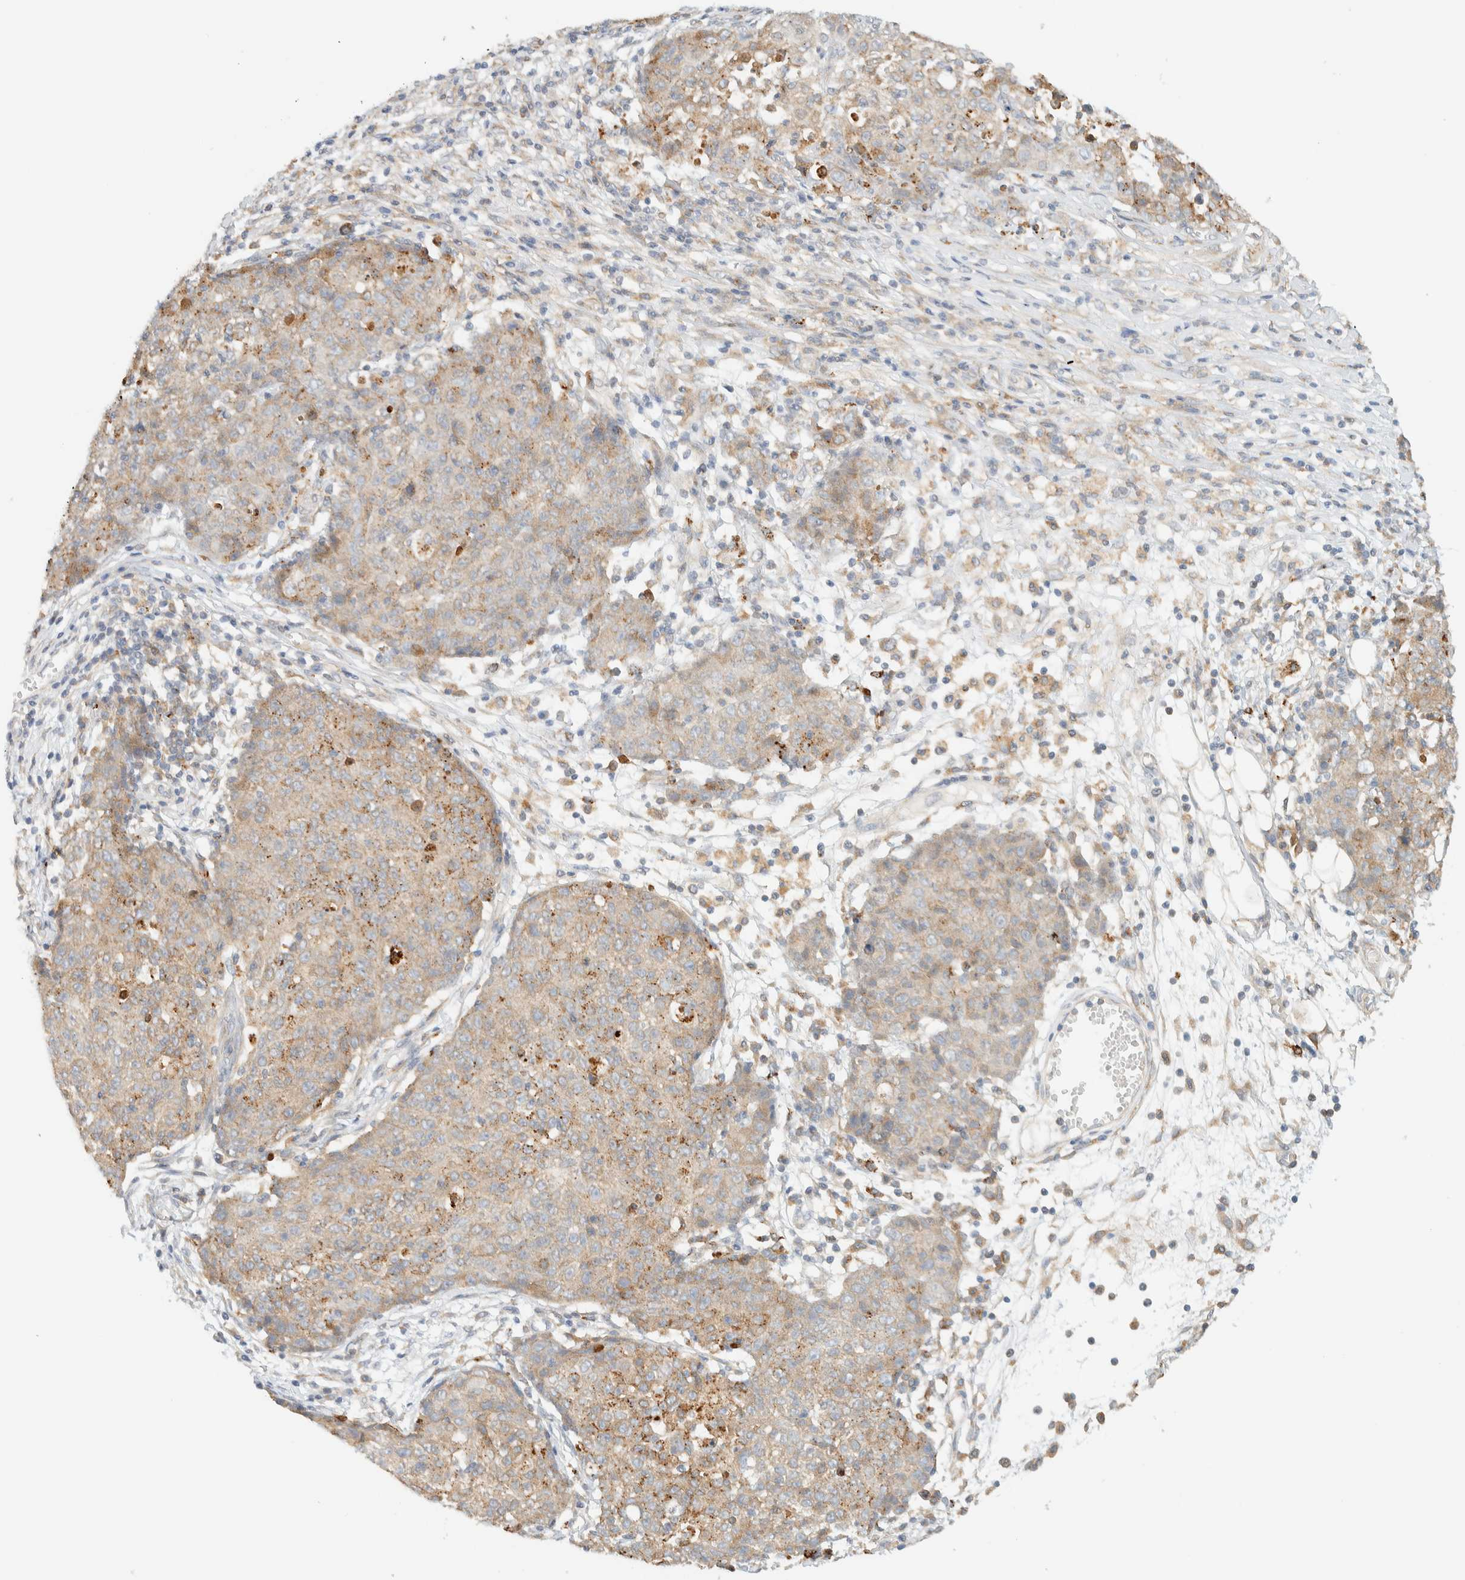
{"staining": {"intensity": "weak", "quantity": ">75%", "location": "cytoplasmic/membranous"}, "tissue": "ovarian cancer", "cell_type": "Tumor cells", "image_type": "cancer", "snomed": [{"axis": "morphology", "description": "Carcinoma, endometroid"}, {"axis": "topography", "description": "Ovary"}], "caption": "The image exhibits immunohistochemical staining of ovarian cancer (endometroid carcinoma). There is weak cytoplasmic/membranous expression is appreciated in approximately >75% of tumor cells.", "gene": "NT5C", "patient": {"sex": "female", "age": 42}}